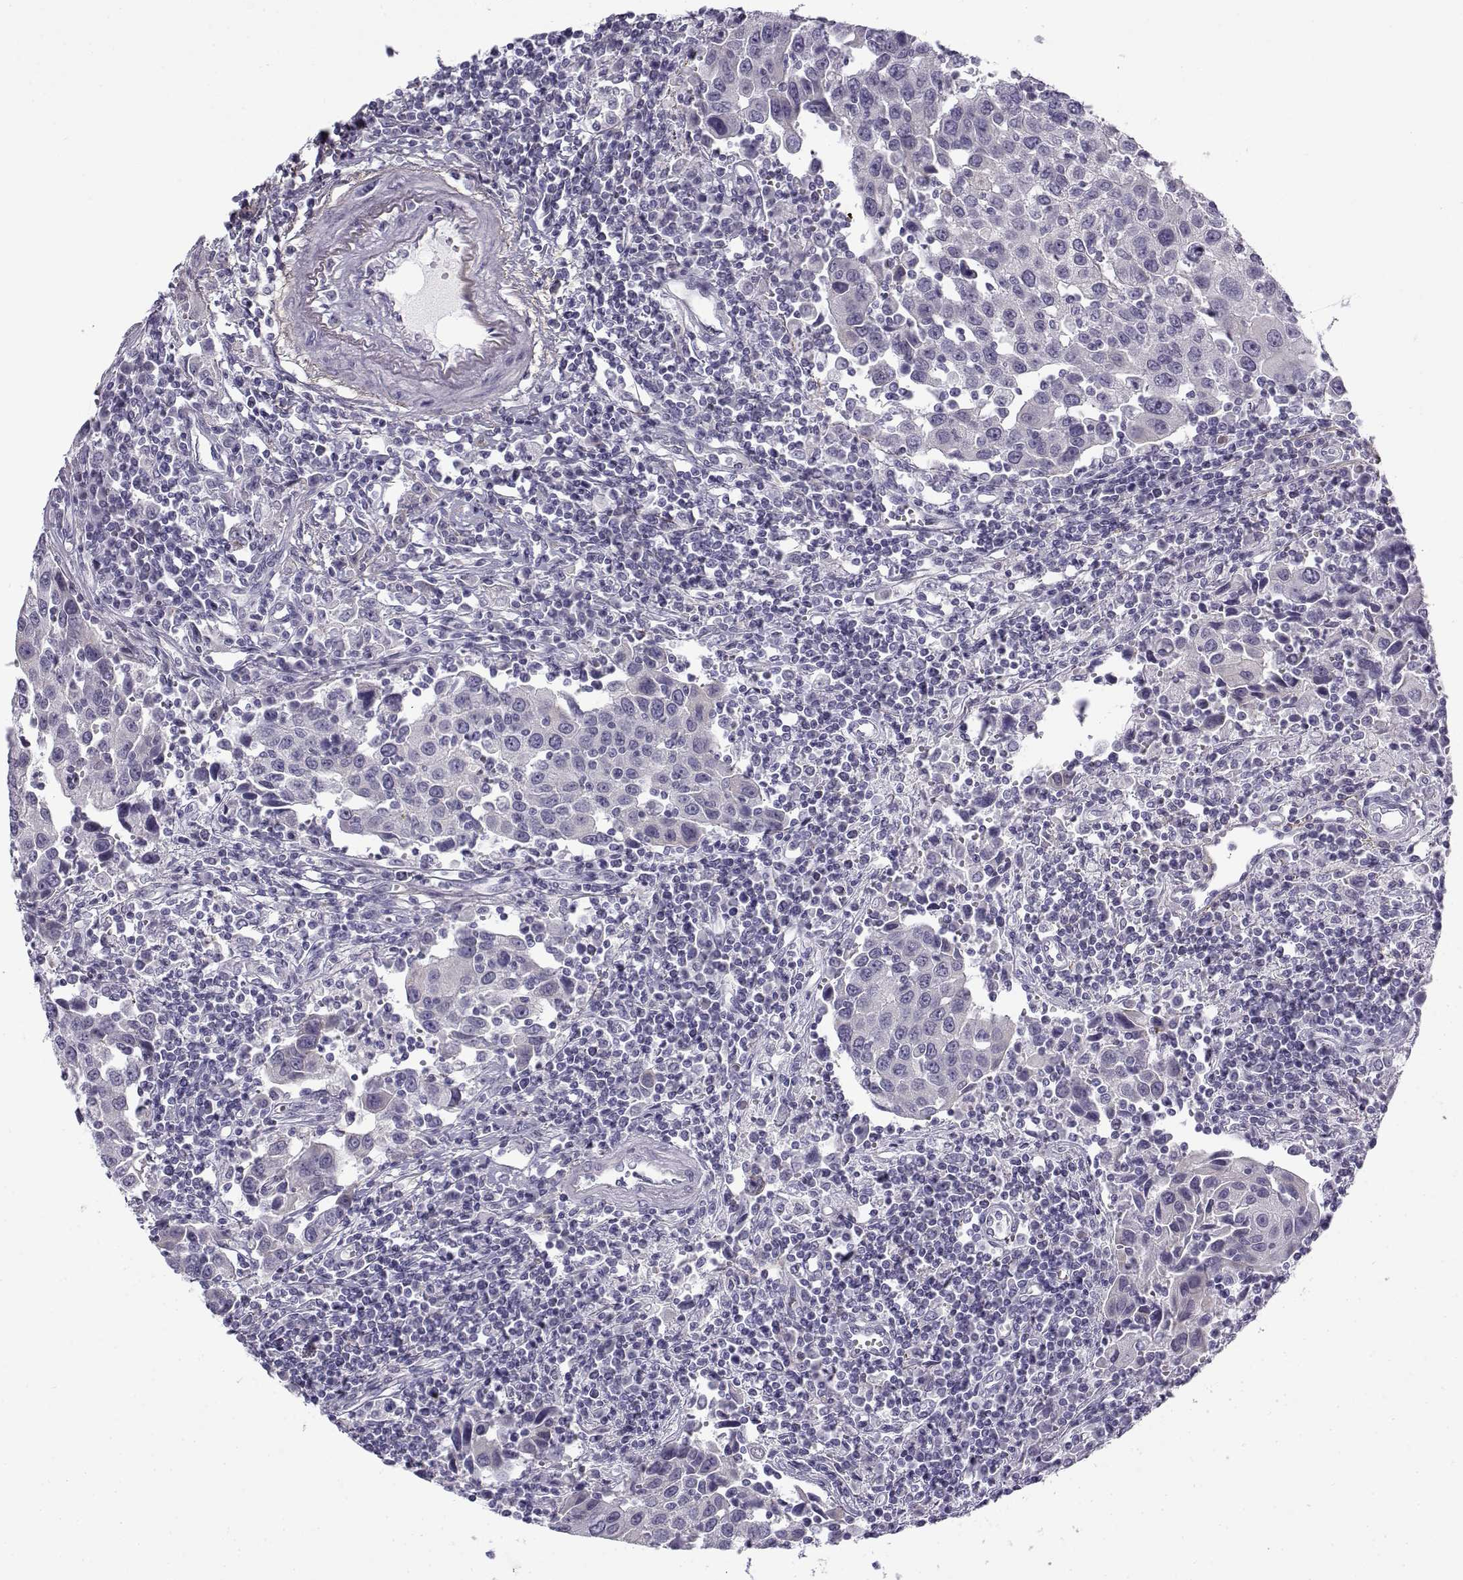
{"staining": {"intensity": "negative", "quantity": "none", "location": "none"}, "tissue": "urothelial cancer", "cell_type": "Tumor cells", "image_type": "cancer", "snomed": [{"axis": "morphology", "description": "Urothelial carcinoma, High grade"}, {"axis": "topography", "description": "Urinary bladder"}], "caption": "Immunohistochemical staining of human high-grade urothelial carcinoma exhibits no significant expression in tumor cells.", "gene": "GTSF1L", "patient": {"sex": "female", "age": 85}}